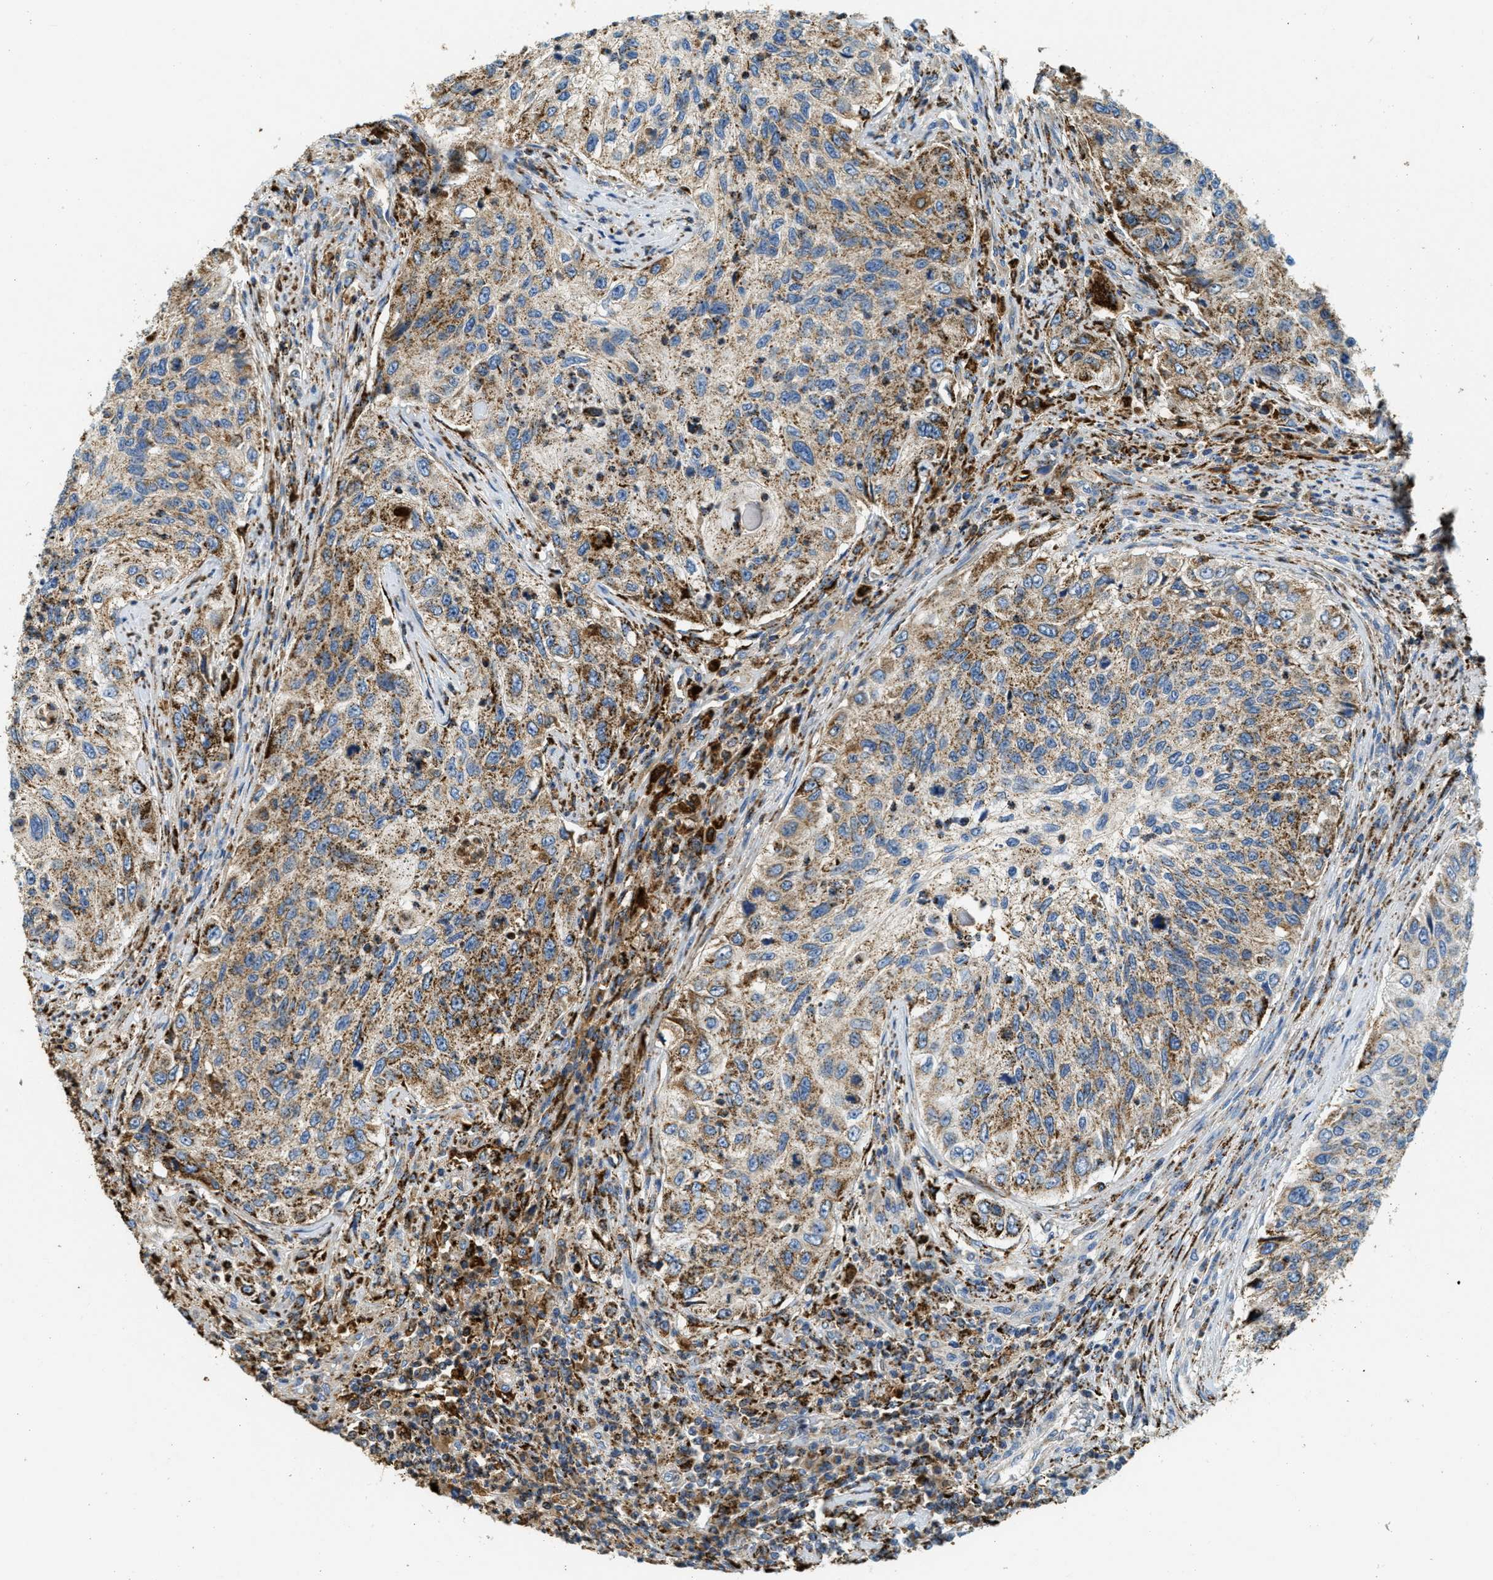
{"staining": {"intensity": "moderate", "quantity": ">75%", "location": "cytoplasmic/membranous"}, "tissue": "urothelial cancer", "cell_type": "Tumor cells", "image_type": "cancer", "snomed": [{"axis": "morphology", "description": "Urothelial carcinoma, High grade"}, {"axis": "topography", "description": "Urinary bladder"}], "caption": "A histopathology image of human urothelial carcinoma (high-grade) stained for a protein displays moderate cytoplasmic/membranous brown staining in tumor cells. The protein of interest is stained brown, and the nuclei are stained in blue (DAB (3,3'-diaminobenzidine) IHC with brightfield microscopy, high magnification).", "gene": "HLCS", "patient": {"sex": "female", "age": 60}}